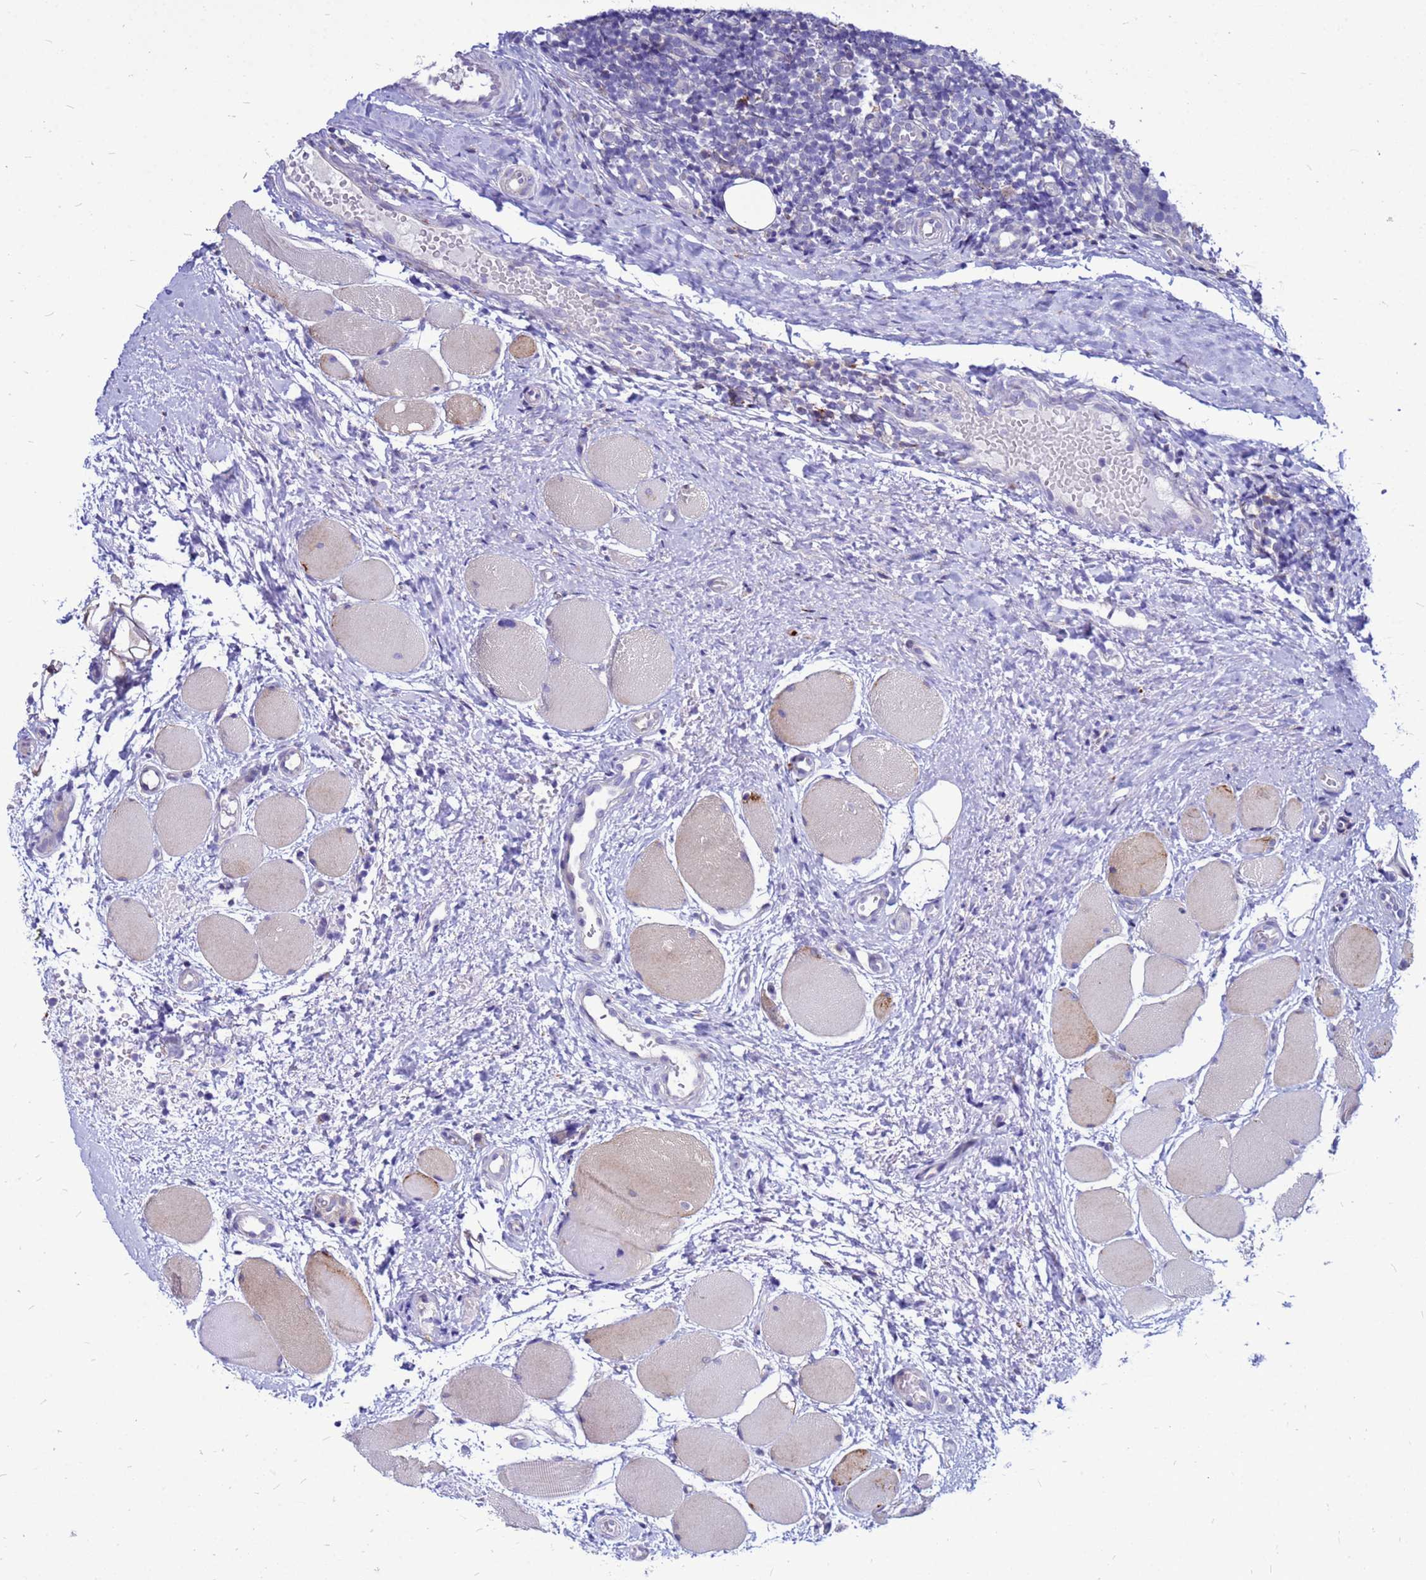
{"staining": {"intensity": "negative", "quantity": "none", "location": "none"}, "tissue": "tonsil", "cell_type": "Germinal center cells", "image_type": "normal", "snomed": [{"axis": "morphology", "description": "Normal tissue, NOS"}, {"axis": "topography", "description": "Tonsil"}], "caption": "Immunohistochemistry of benign tonsil shows no staining in germinal center cells.", "gene": "FHIP1A", "patient": {"sex": "female", "age": 19}}